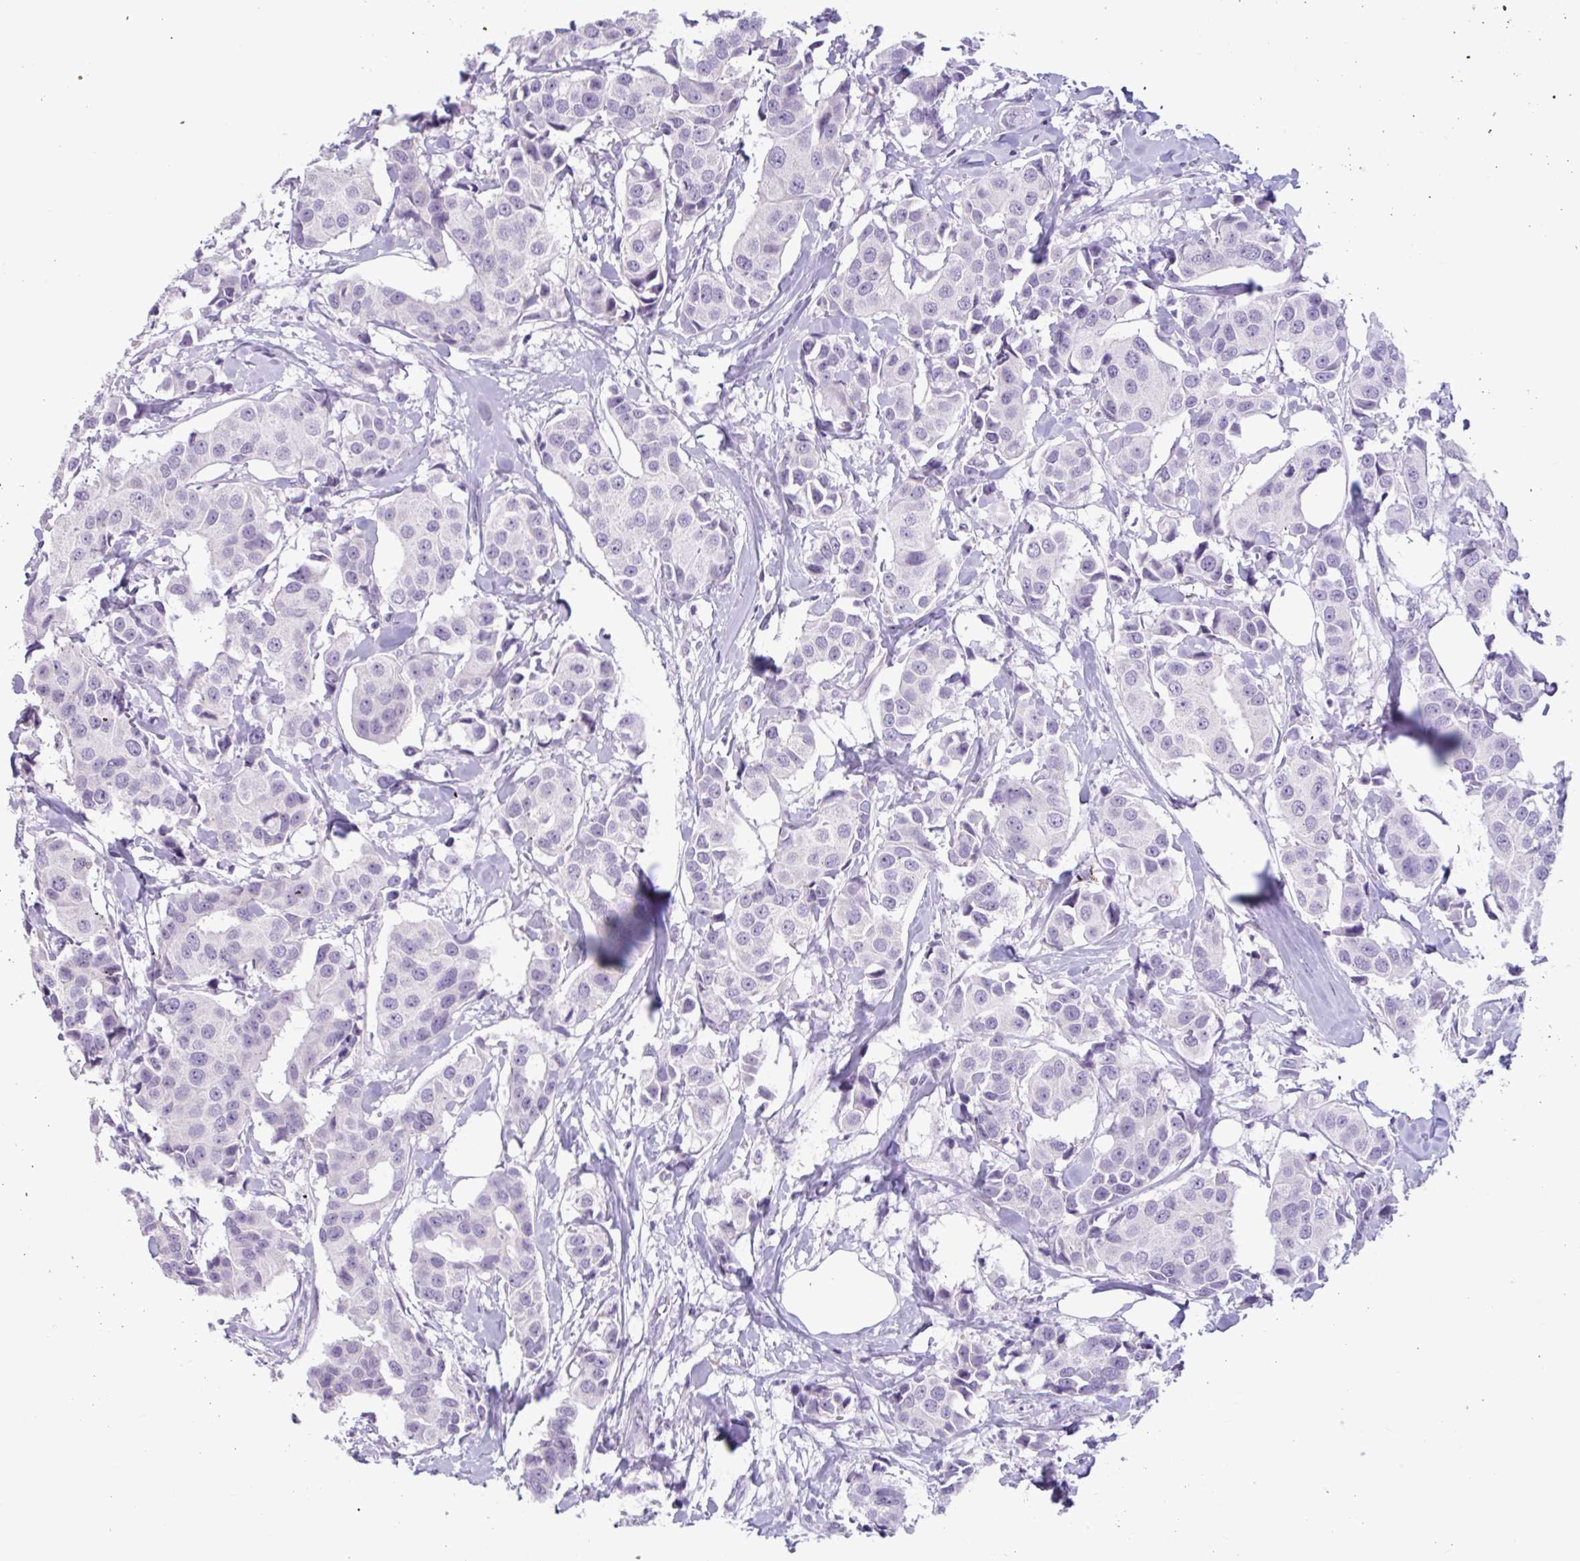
{"staining": {"intensity": "negative", "quantity": "none", "location": "none"}, "tissue": "breast cancer", "cell_type": "Tumor cells", "image_type": "cancer", "snomed": [{"axis": "morphology", "description": "Normal tissue, NOS"}, {"axis": "morphology", "description": "Duct carcinoma"}, {"axis": "topography", "description": "Breast"}], "caption": "IHC of invasive ductal carcinoma (breast) exhibits no expression in tumor cells.", "gene": "CTSE", "patient": {"sex": "female", "age": 39}}